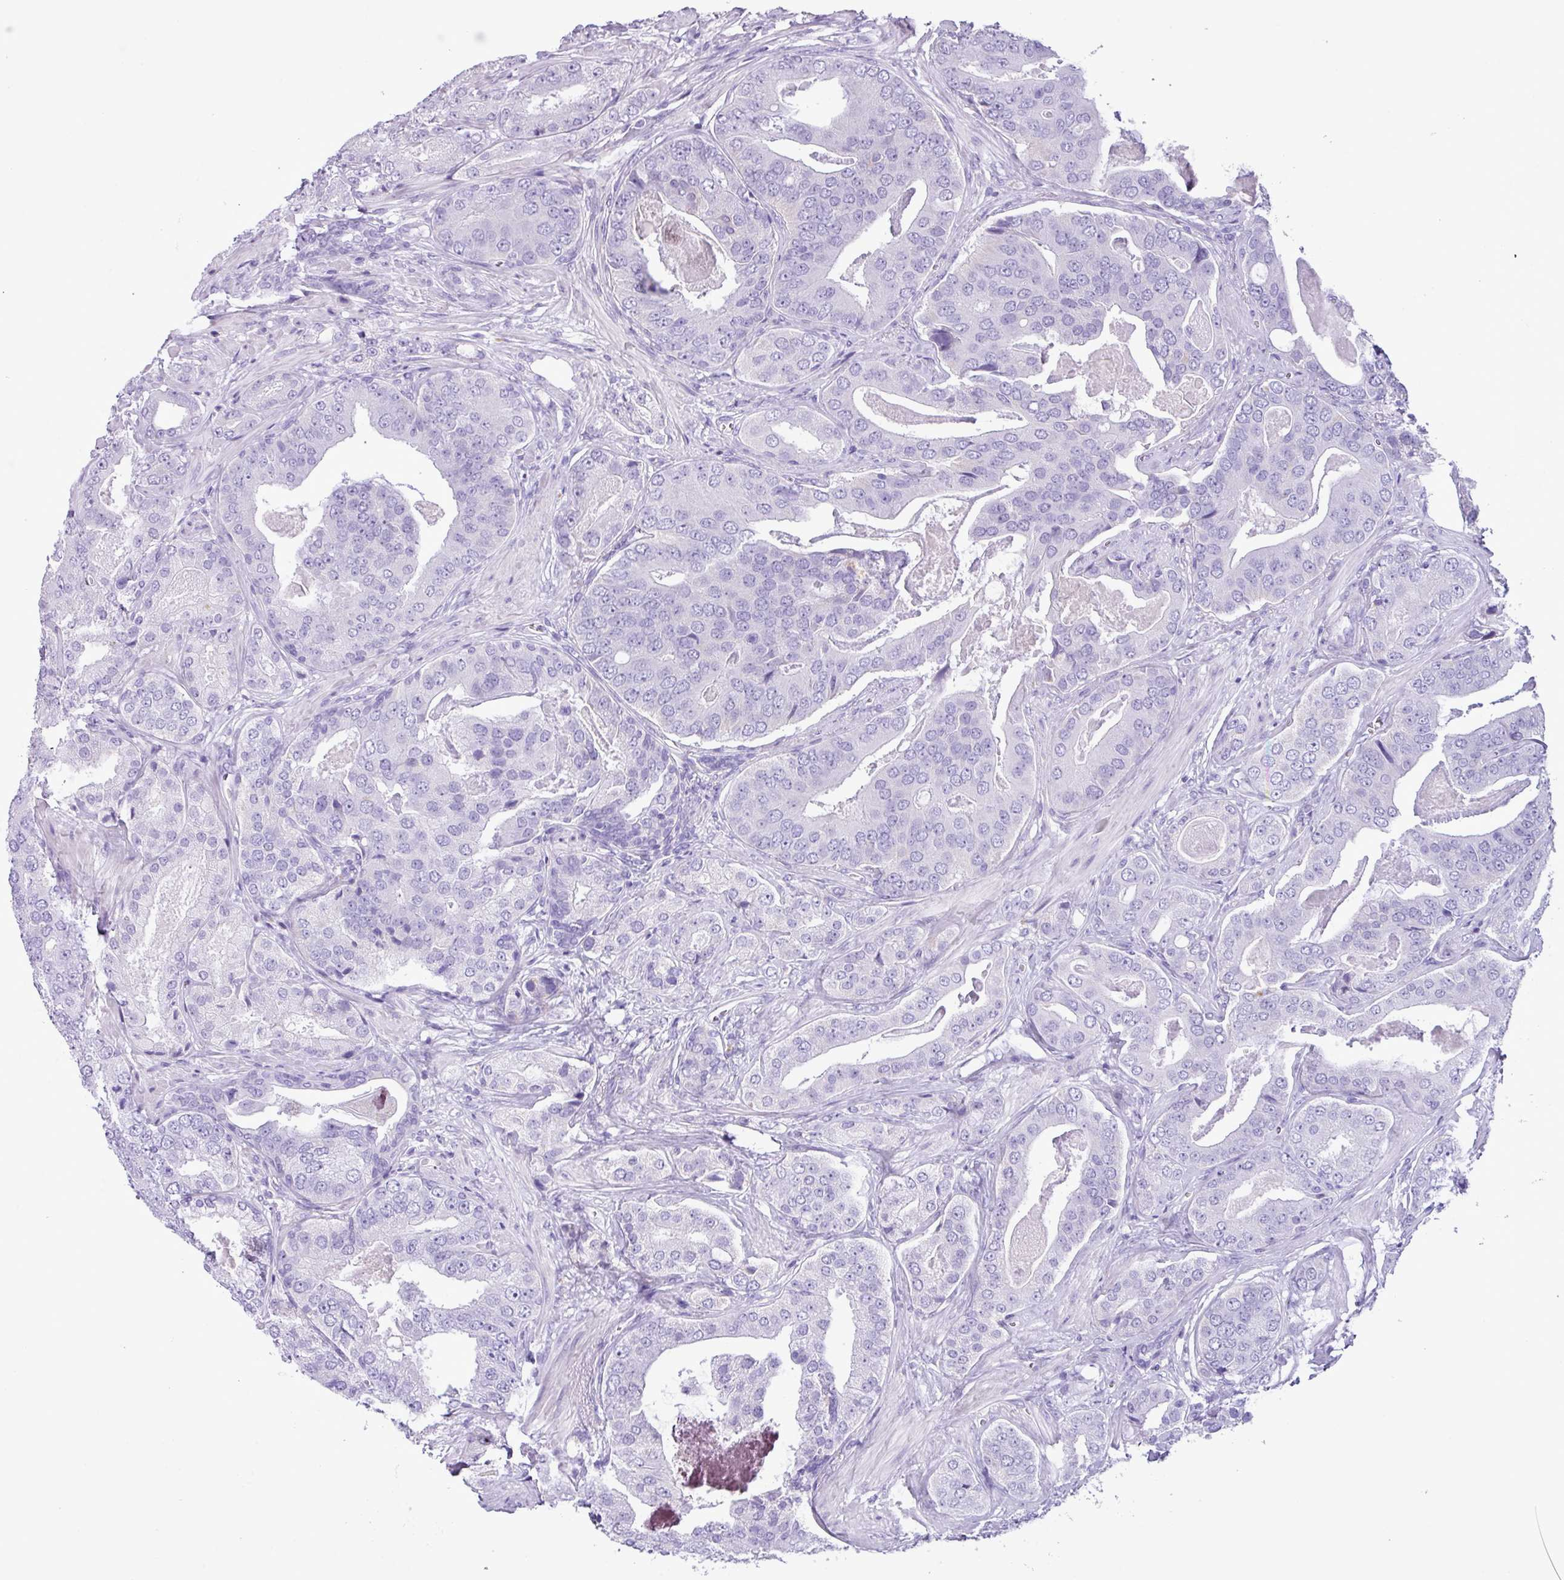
{"staining": {"intensity": "negative", "quantity": "none", "location": "none"}, "tissue": "prostate cancer", "cell_type": "Tumor cells", "image_type": "cancer", "snomed": [{"axis": "morphology", "description": "Adenocarcinoma, High grade"}, {"axis": "topography", "description": "Prostate"}], "caption": "This is an immunohistochemistry micrograph of human prostate cancer. There is no positivity in tumor cells.", "gene": "AGO3", "patient": {"sex": "male", "age": 71}}